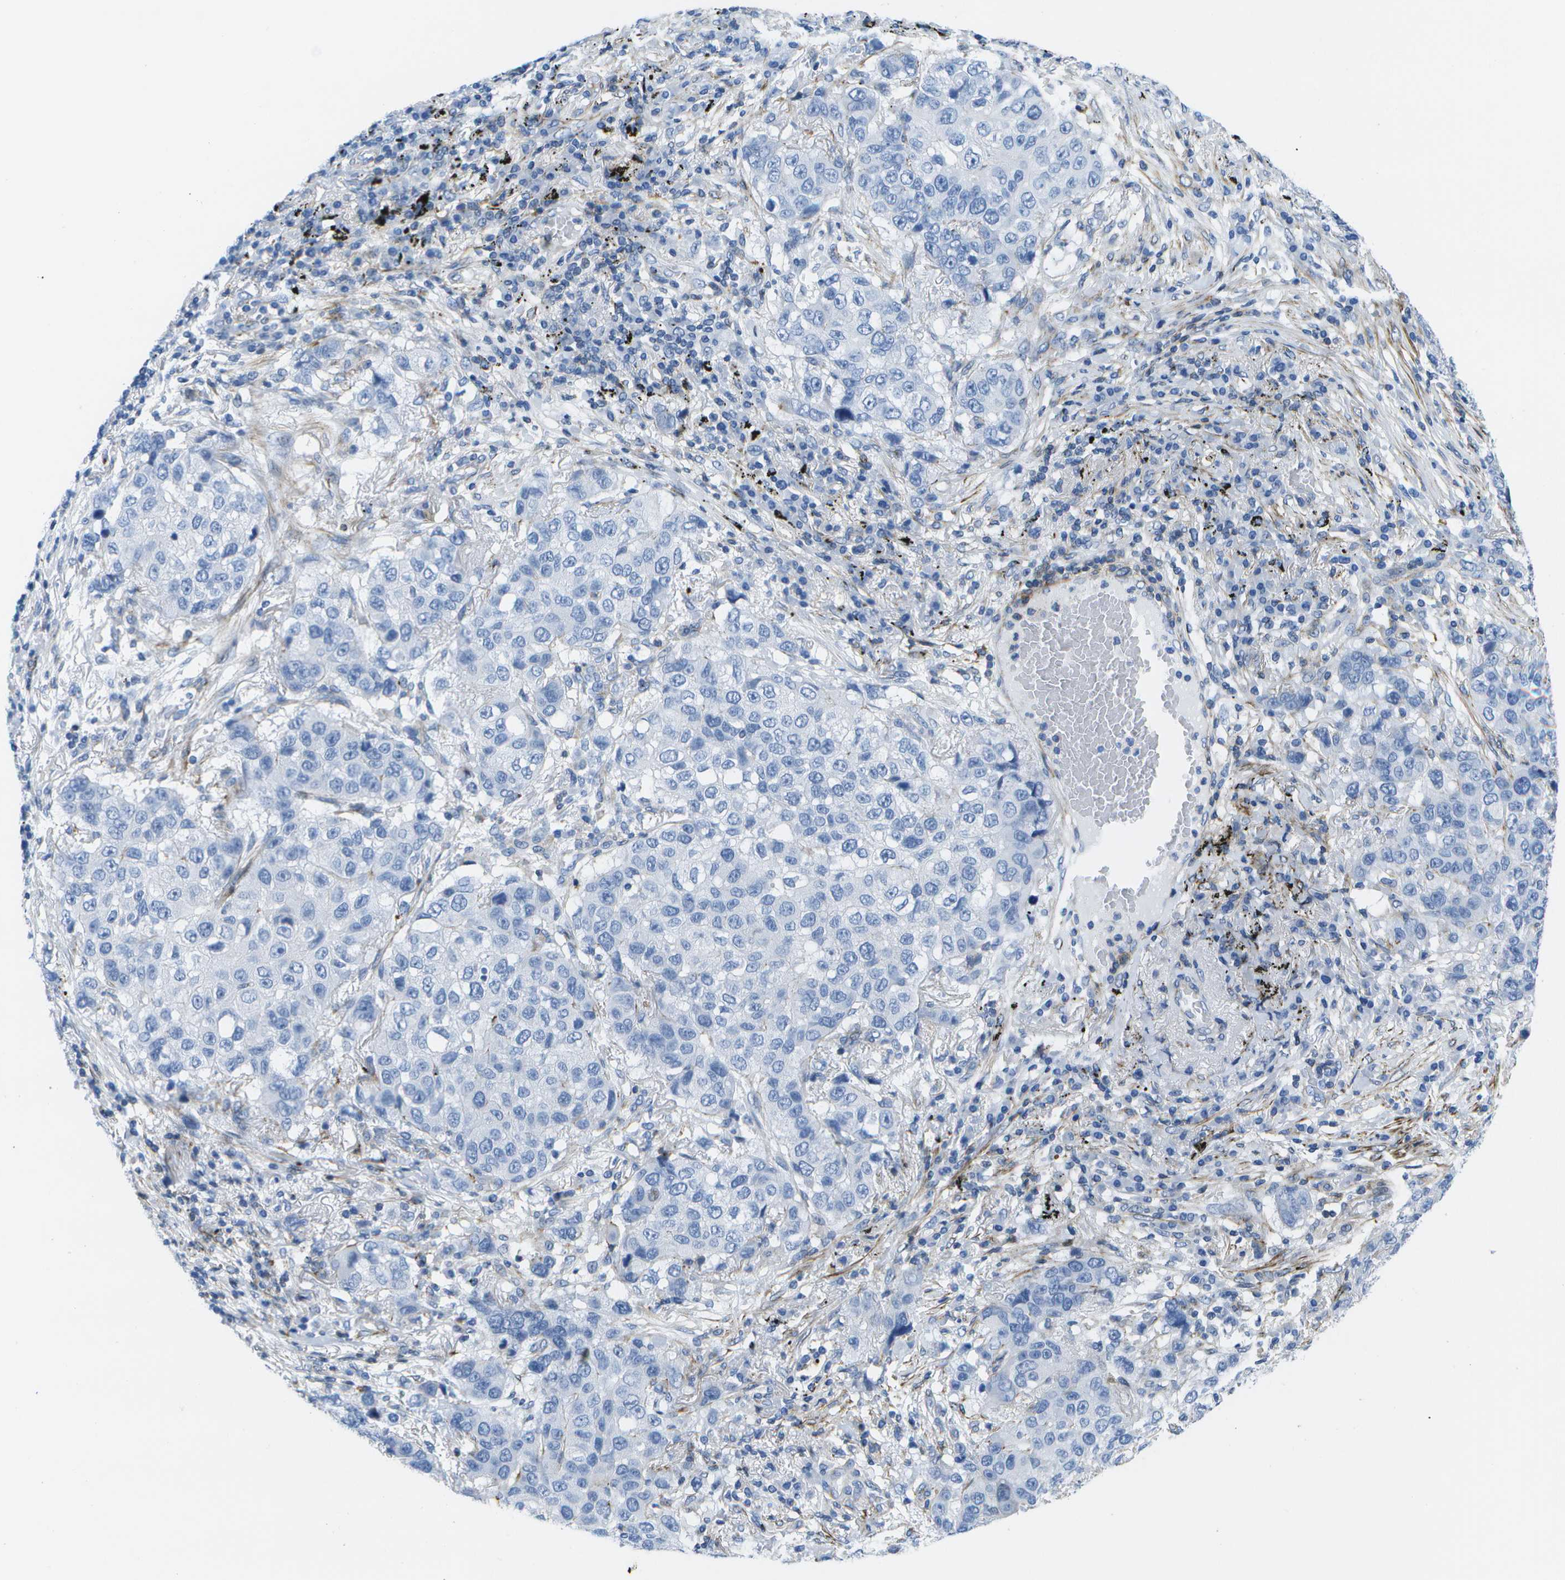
{"staining": {"intensity": "negative", "quantity": "none", "location": "none"}, "tissue": "lung cancer", "cell_type": "Tumor cells", "image_type": "cancer", "snomed": [{"axis": "morphology", "description": "Squamous cell carcinoma, NOS"}, {"axis": "topography", "description": "Lung"}], "caption": "Immunohistochemical staining of lung cancer shows no significant staining in tumor cells.", "gene": "ADGRG6", "patient": {"sex": "male", "age": 57}}